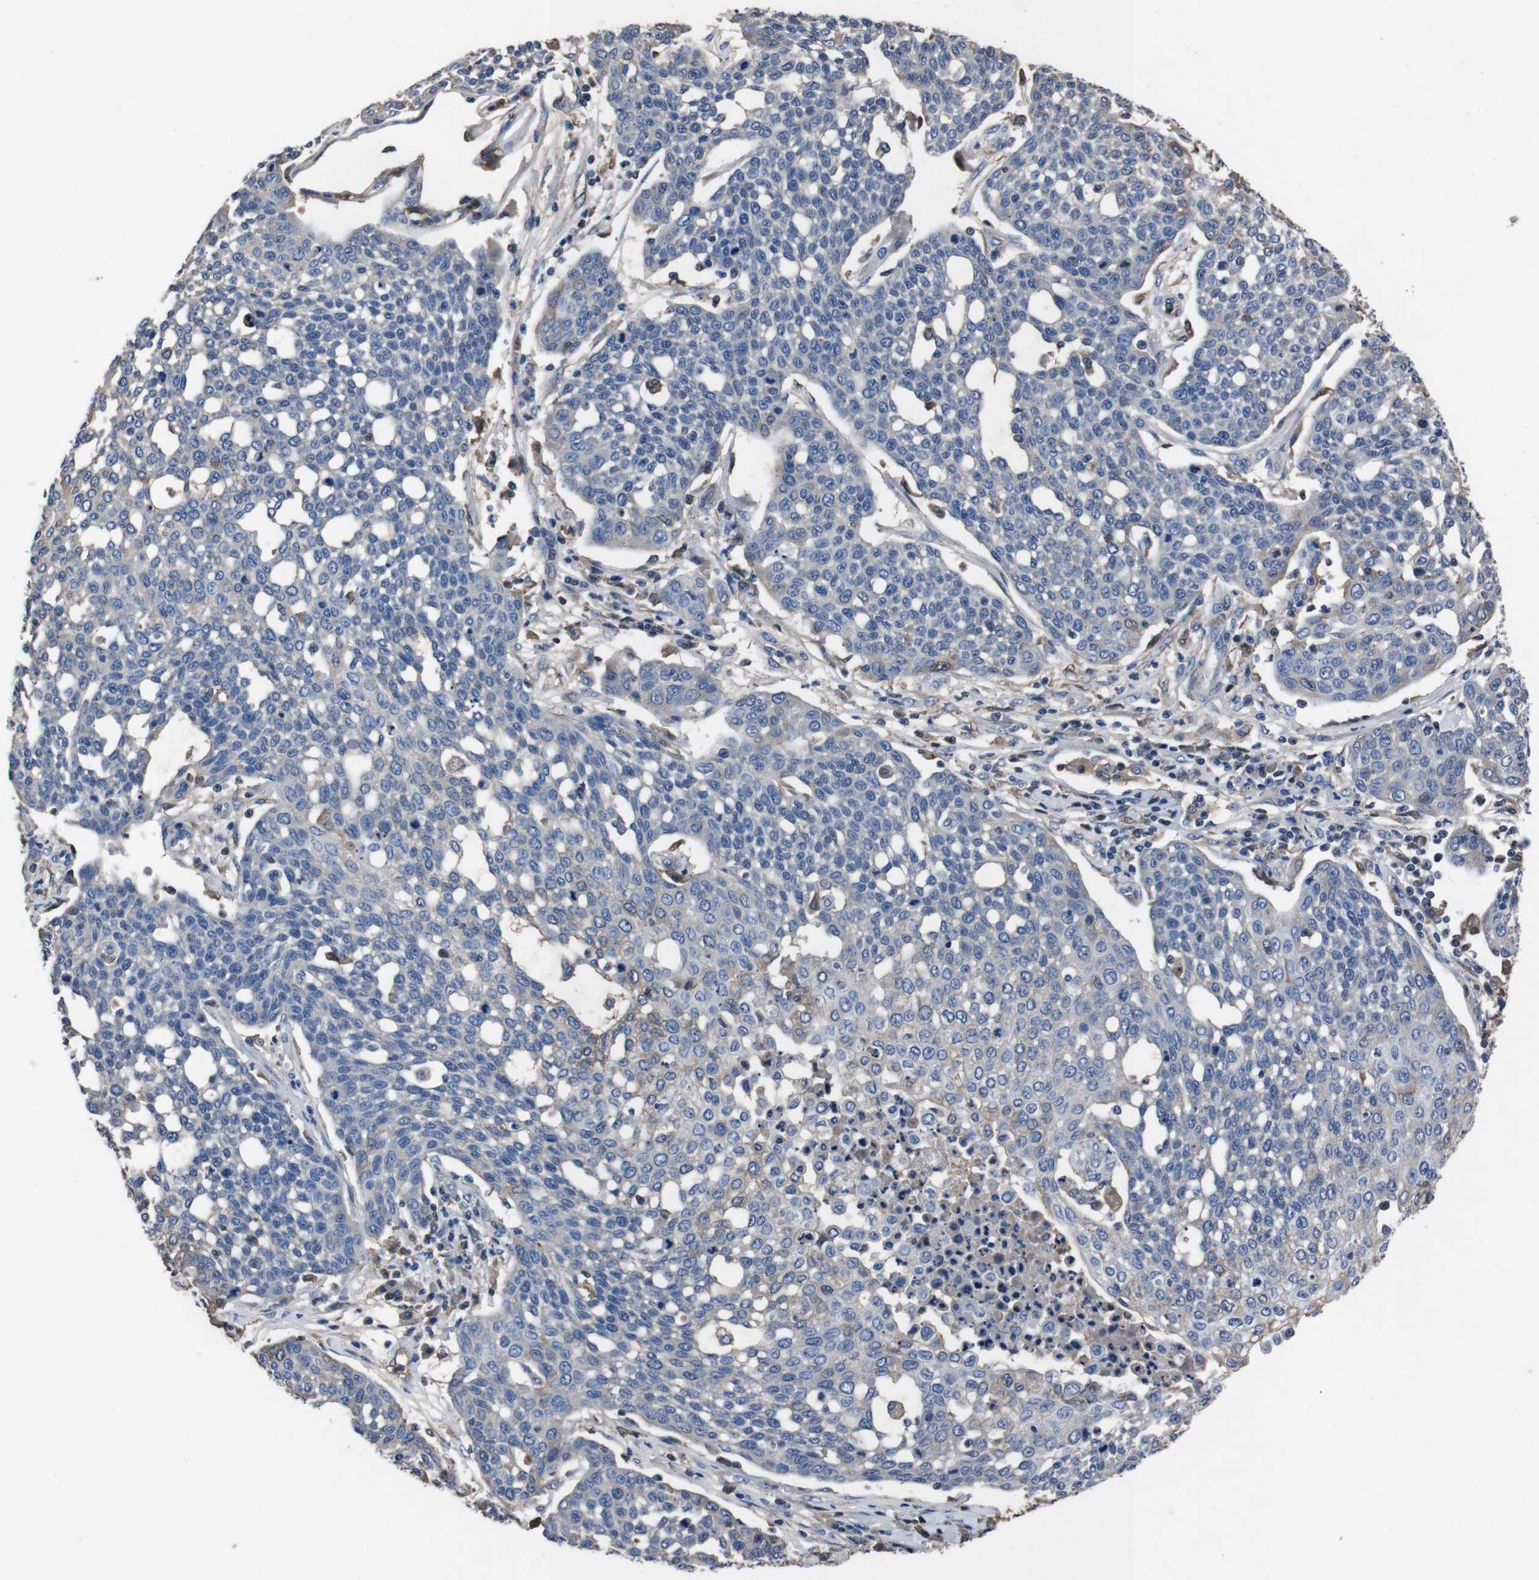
{"staining": {"intensity": "weak", "quantity": "<25%", "location": "cytoplasmic/membranous"}, "tissue": "cervical cancer", "cell_type": "Tumor cells", "image_type": "cancer", "snomed": [{"axis": "morphology", "description": "Squamous cell carcinoma, NOS"}, {"axis": "topography", "description": "Cervix"}], "caption": "High power microscopy image of an immunohistochemistry (IHC) histopathology image of cervical squamous cell carcinoma, revealing no significant staining in tumor cells. (Brightfield microscopy of DAB immunohistochemistry (IHC) at high magnification).", "gene": "LEP", "patient": {"sex": "female", "age": 34}}